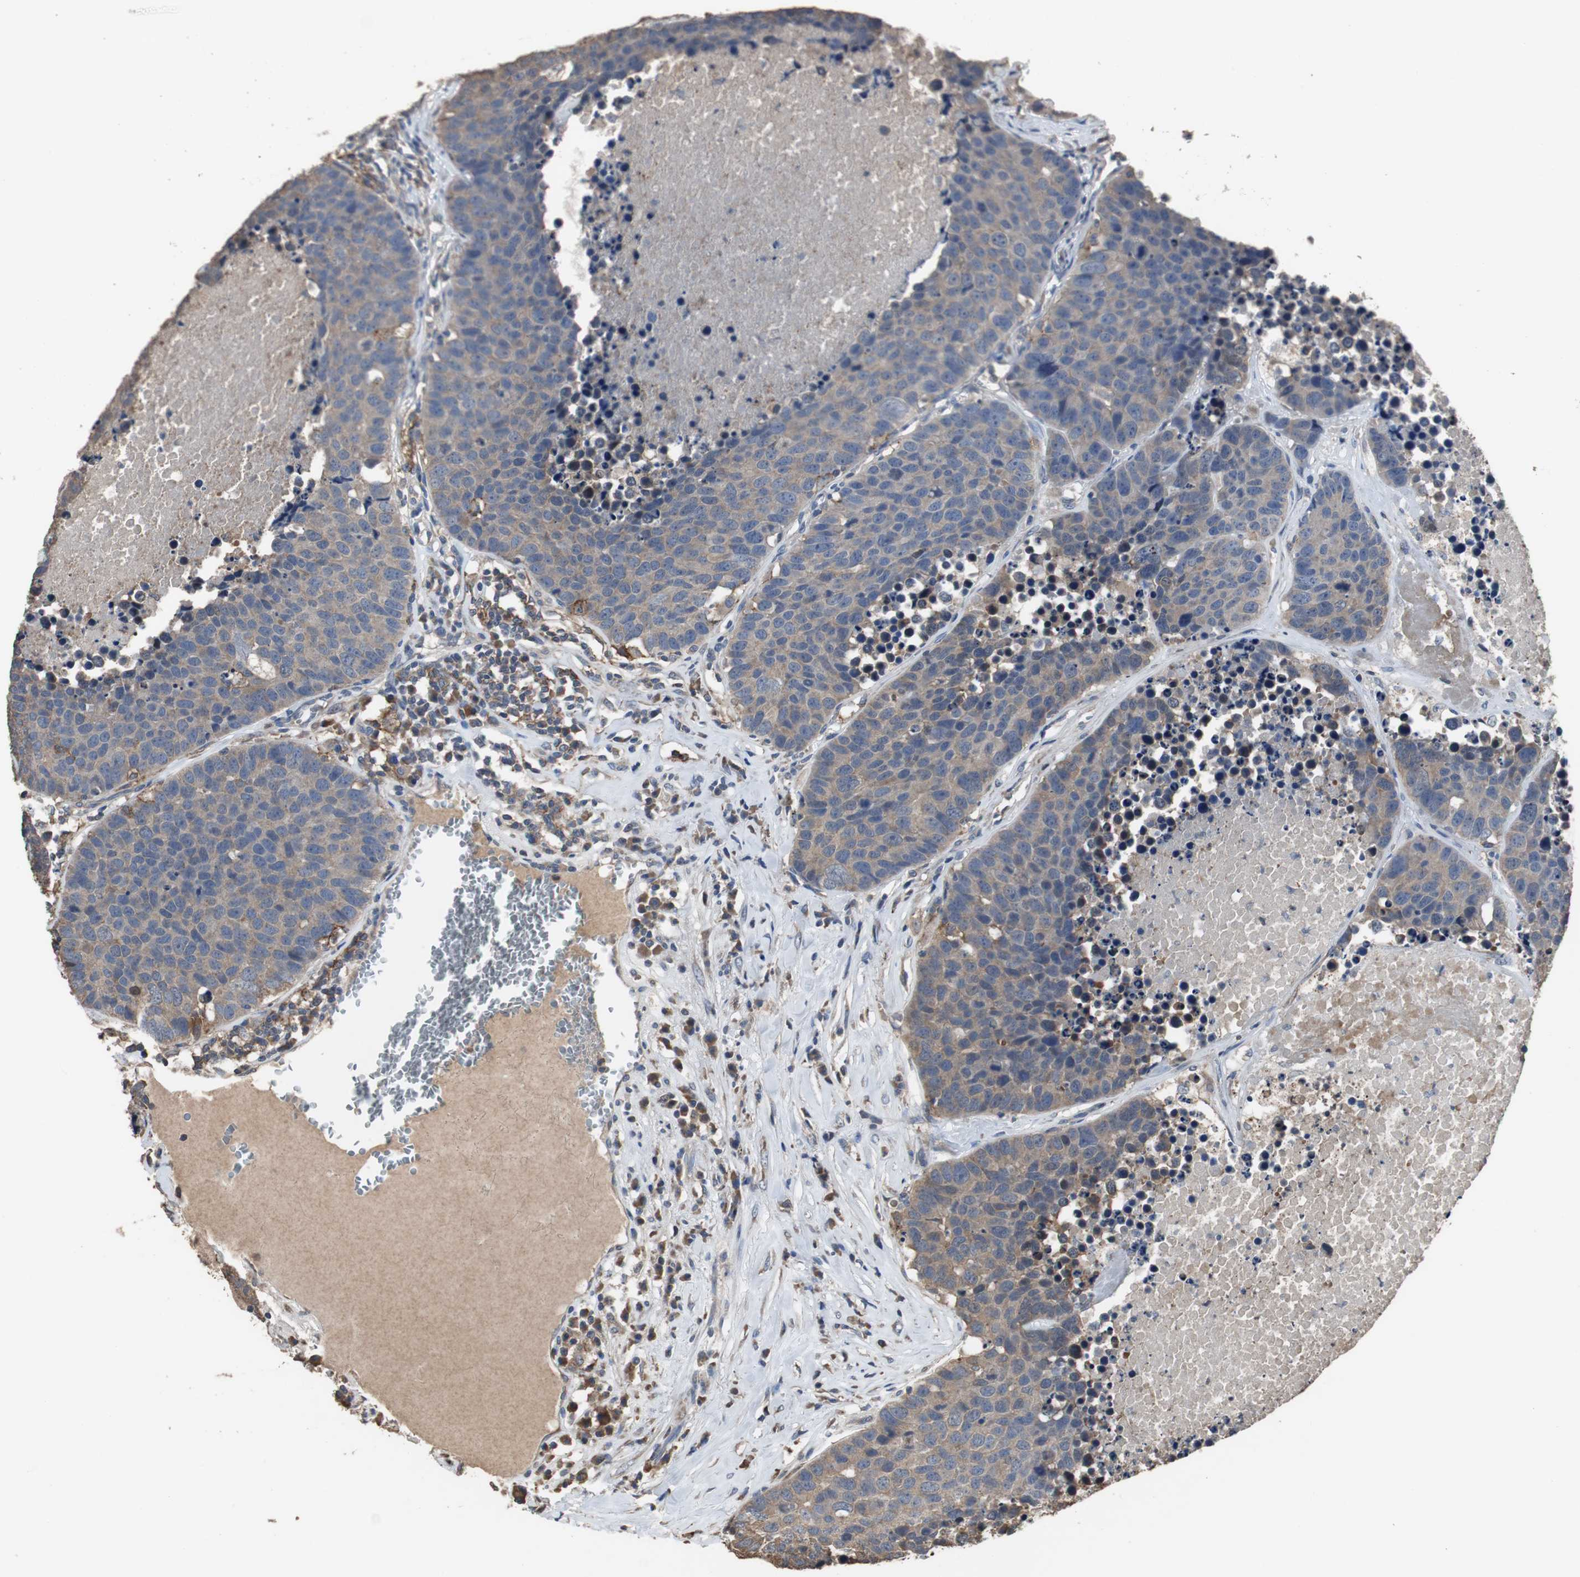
{"staining": {"intensity": "weak", "quantity": "25%-75%", "location": "cytoplasmic/membranous"}, "tissue": "carcinoid", "cell_type": "Tumor cells", "image_type": "cancer", "snomed": [{"axis": "morphology", "description": "Carcinoid, malignant, NOS"}, {"axis": "topography", "description": "Lung"}], "caption": "Carcinoid (malignant) stained for a protein shows weak cytoplasmic/membranous positivity in tumor cells. The staining was performed using DAB, with brown indicating positive protein expression. Nuclei are stained blue with hematoxylin.", "gene": "SCIMP", "patient": {"sex": "male", "age": 60}}